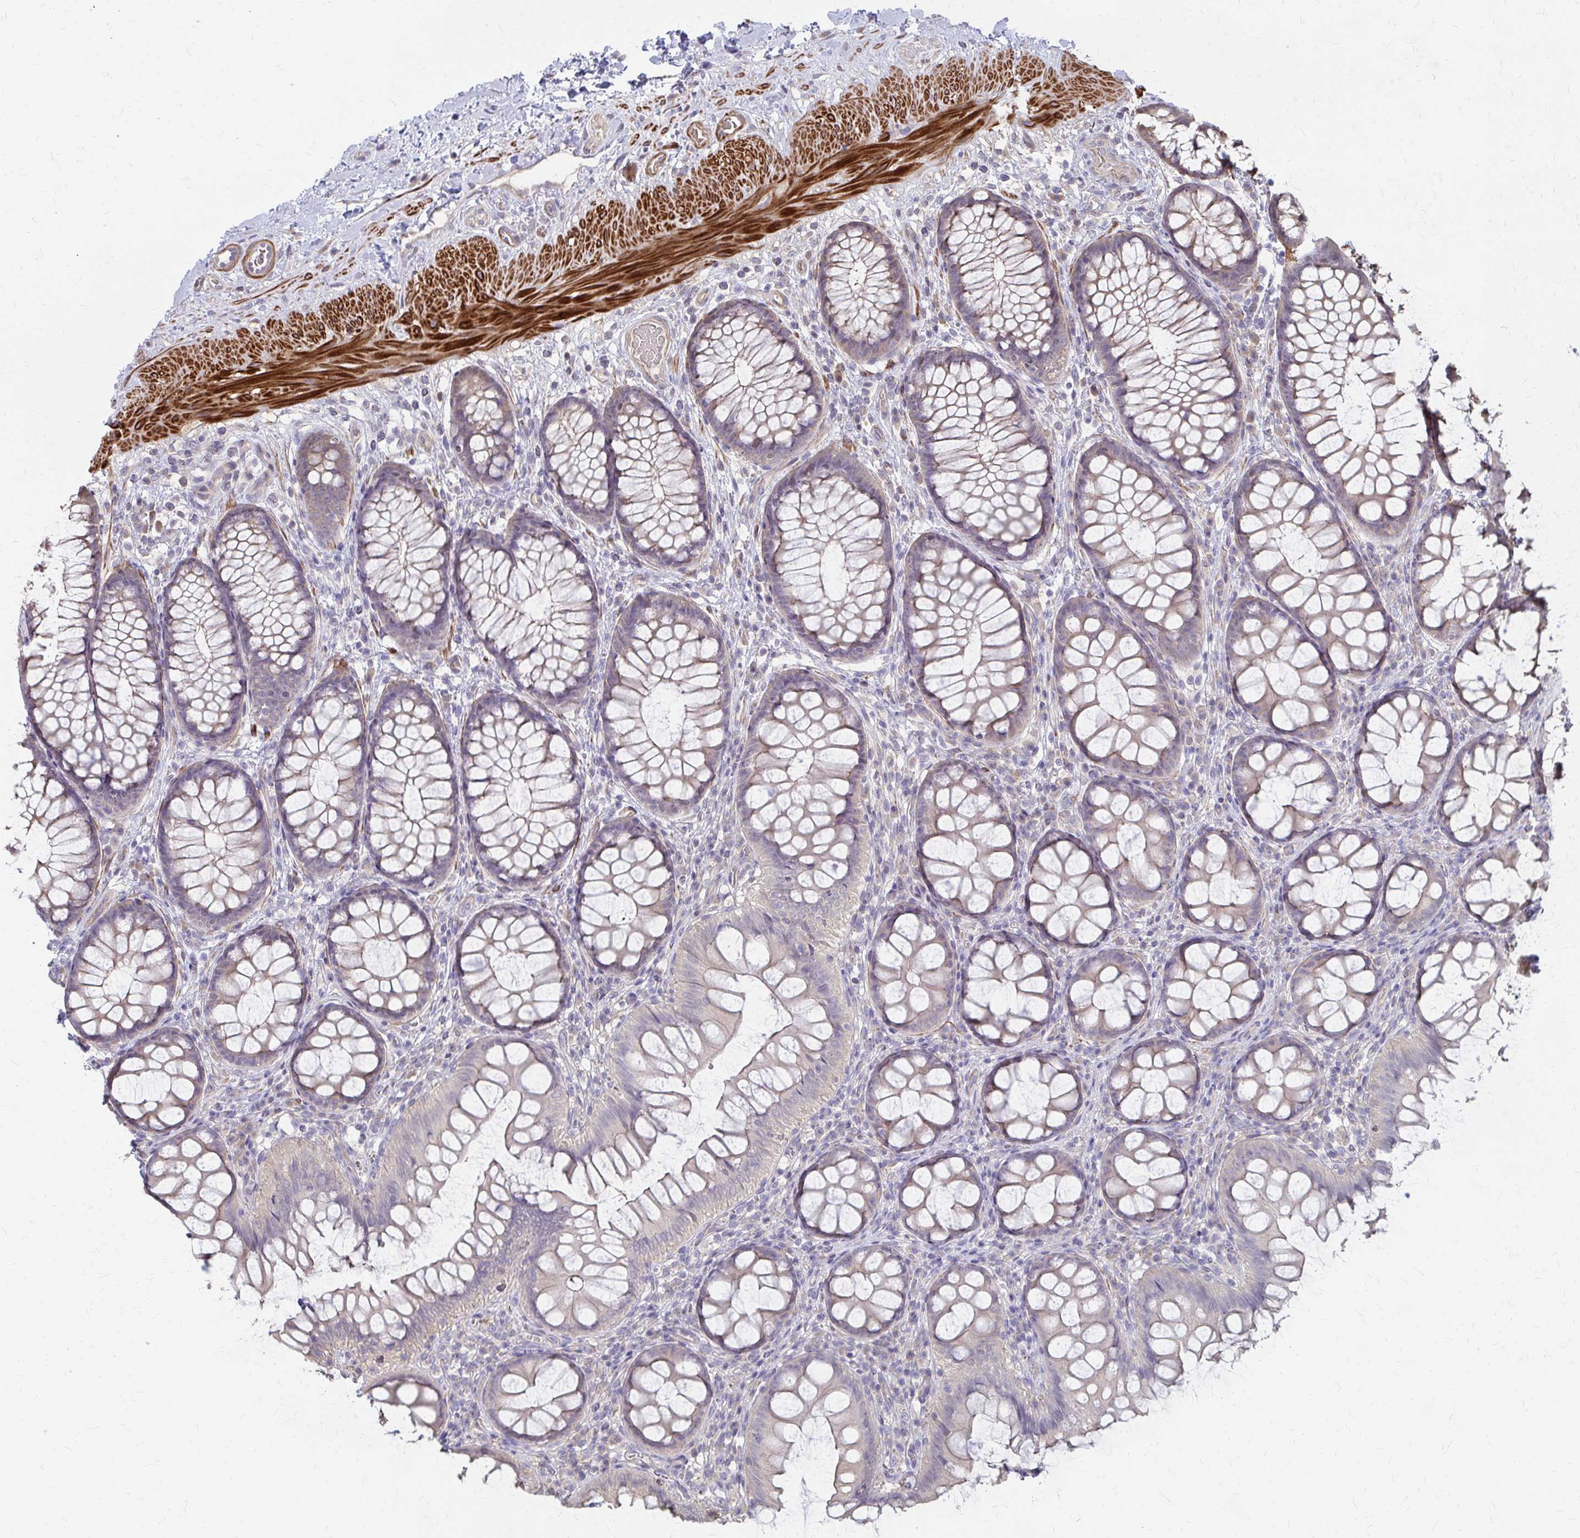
{"staining": {"intensity": "moderate", "quantity": ">75%", "location": "cytoplasmic/membranous"}, "tissue": "colon", "cell_type": "Endothelial cells", "image_type": "normal", "snomed": [{"axis": "morphology", "description": "Normal tissue, NOS"}, {"axis": "morphology", "description": "Adenoma, NOS"}, {"axis": "topography", "description": "Soft tissue"}, {"axis": "topography", "description": "Colon"}], "caption": "Protein expression by immunohistochemistry (IHC) reveals moderate cytoplasmic/membranous staining in about >75% of endothelial cells in benign colon. (brown staining indicates protein expression, while blue staining denotes nuclei).", "gene": "IFI44L", "patient": {"sex": "male", "age": 47}}